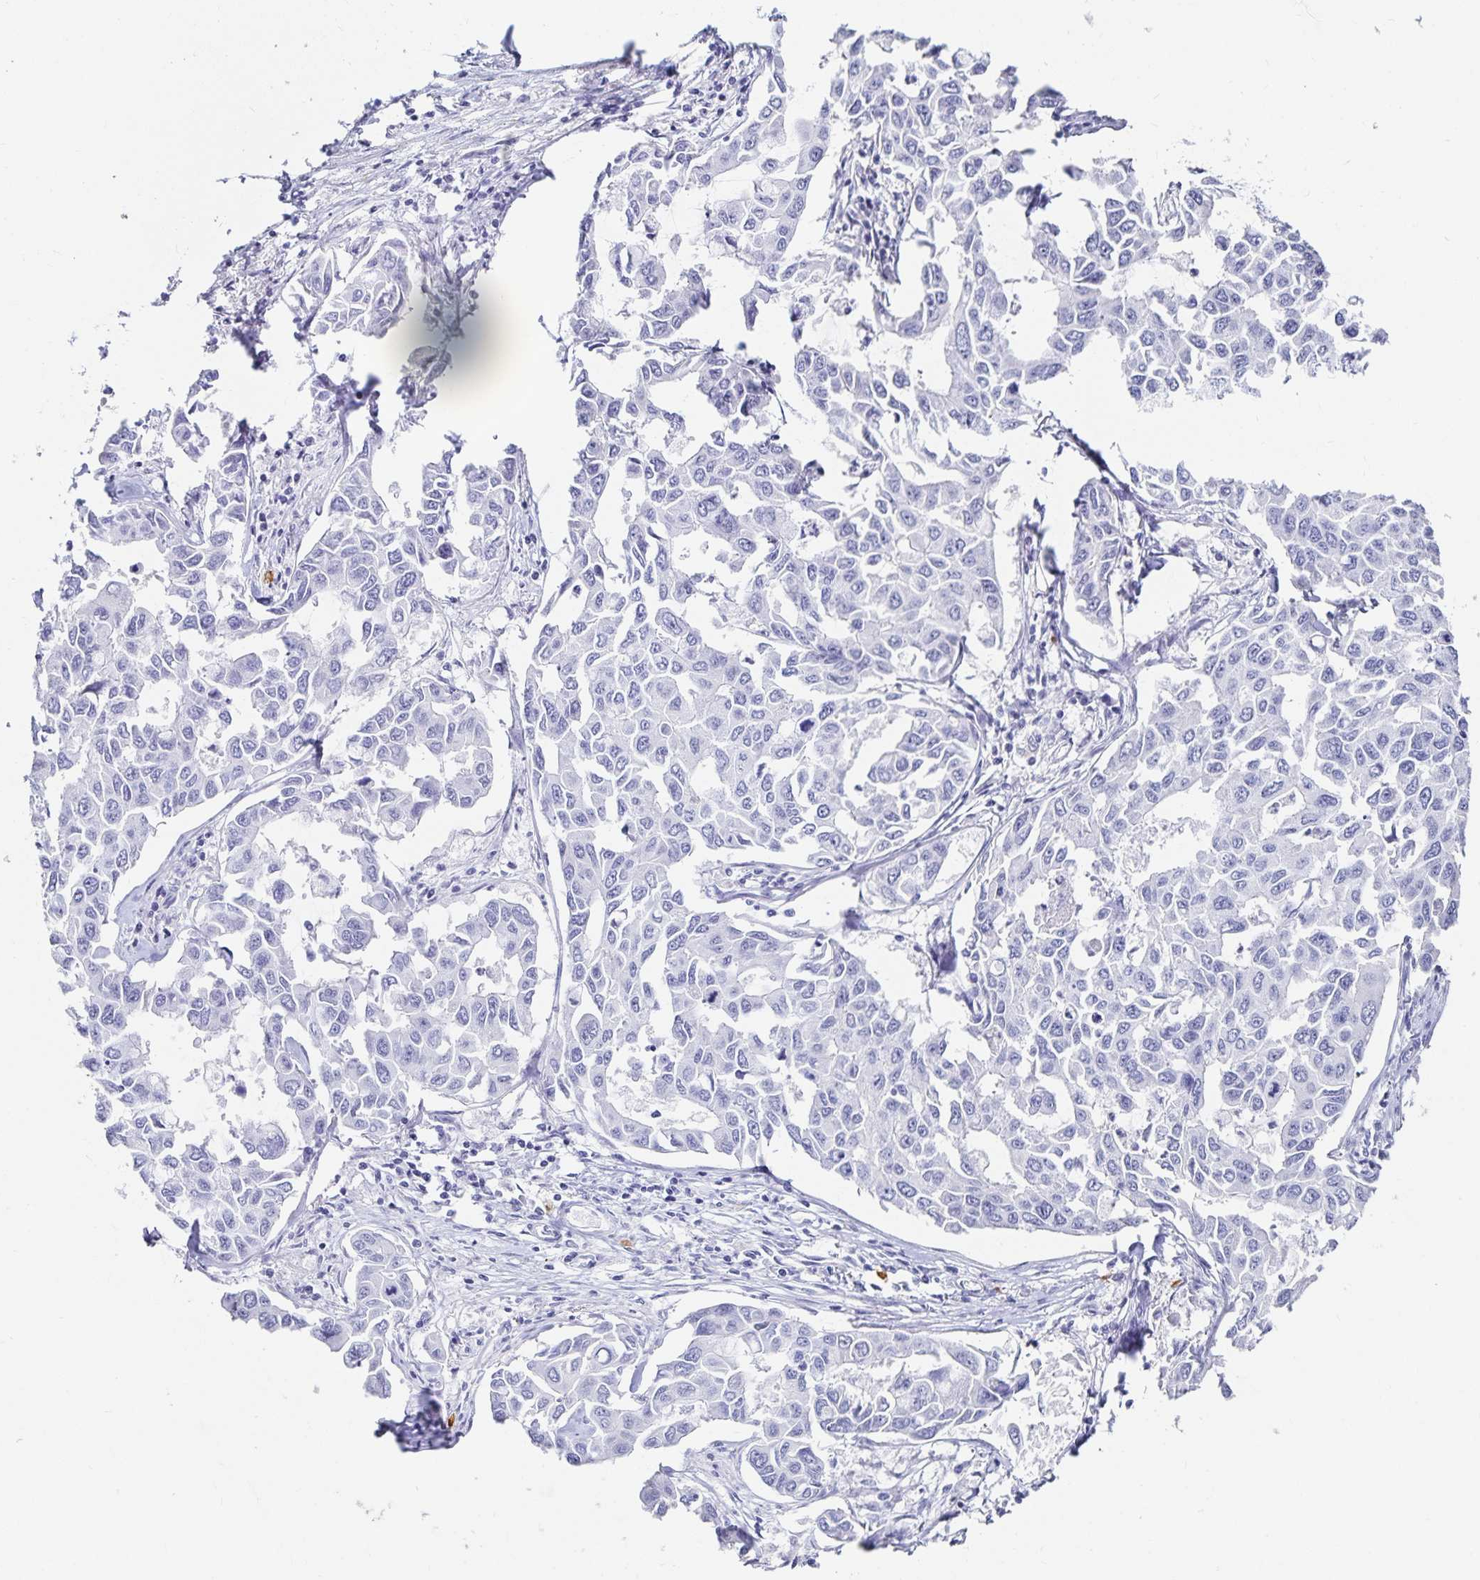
{"staining": {"intensity": "negative", "quantity": "none", "location": "none"}, "tissue": "lung cancer", "cell_type": "Tumor cells", "image_type": "cancer", "snomed": [{"axis": "morphology", "description": "Adenocarcinoma, NOS"}, {"axis": "topography", "description": "Lung"}], "caption": "High power microscopy image of an IHC histopathology image of lung adenocarcinoma, revealing no significant staining in tumor cells.", "gene": "TNIP1", "patient": {"sex": "male", "age": 64}}